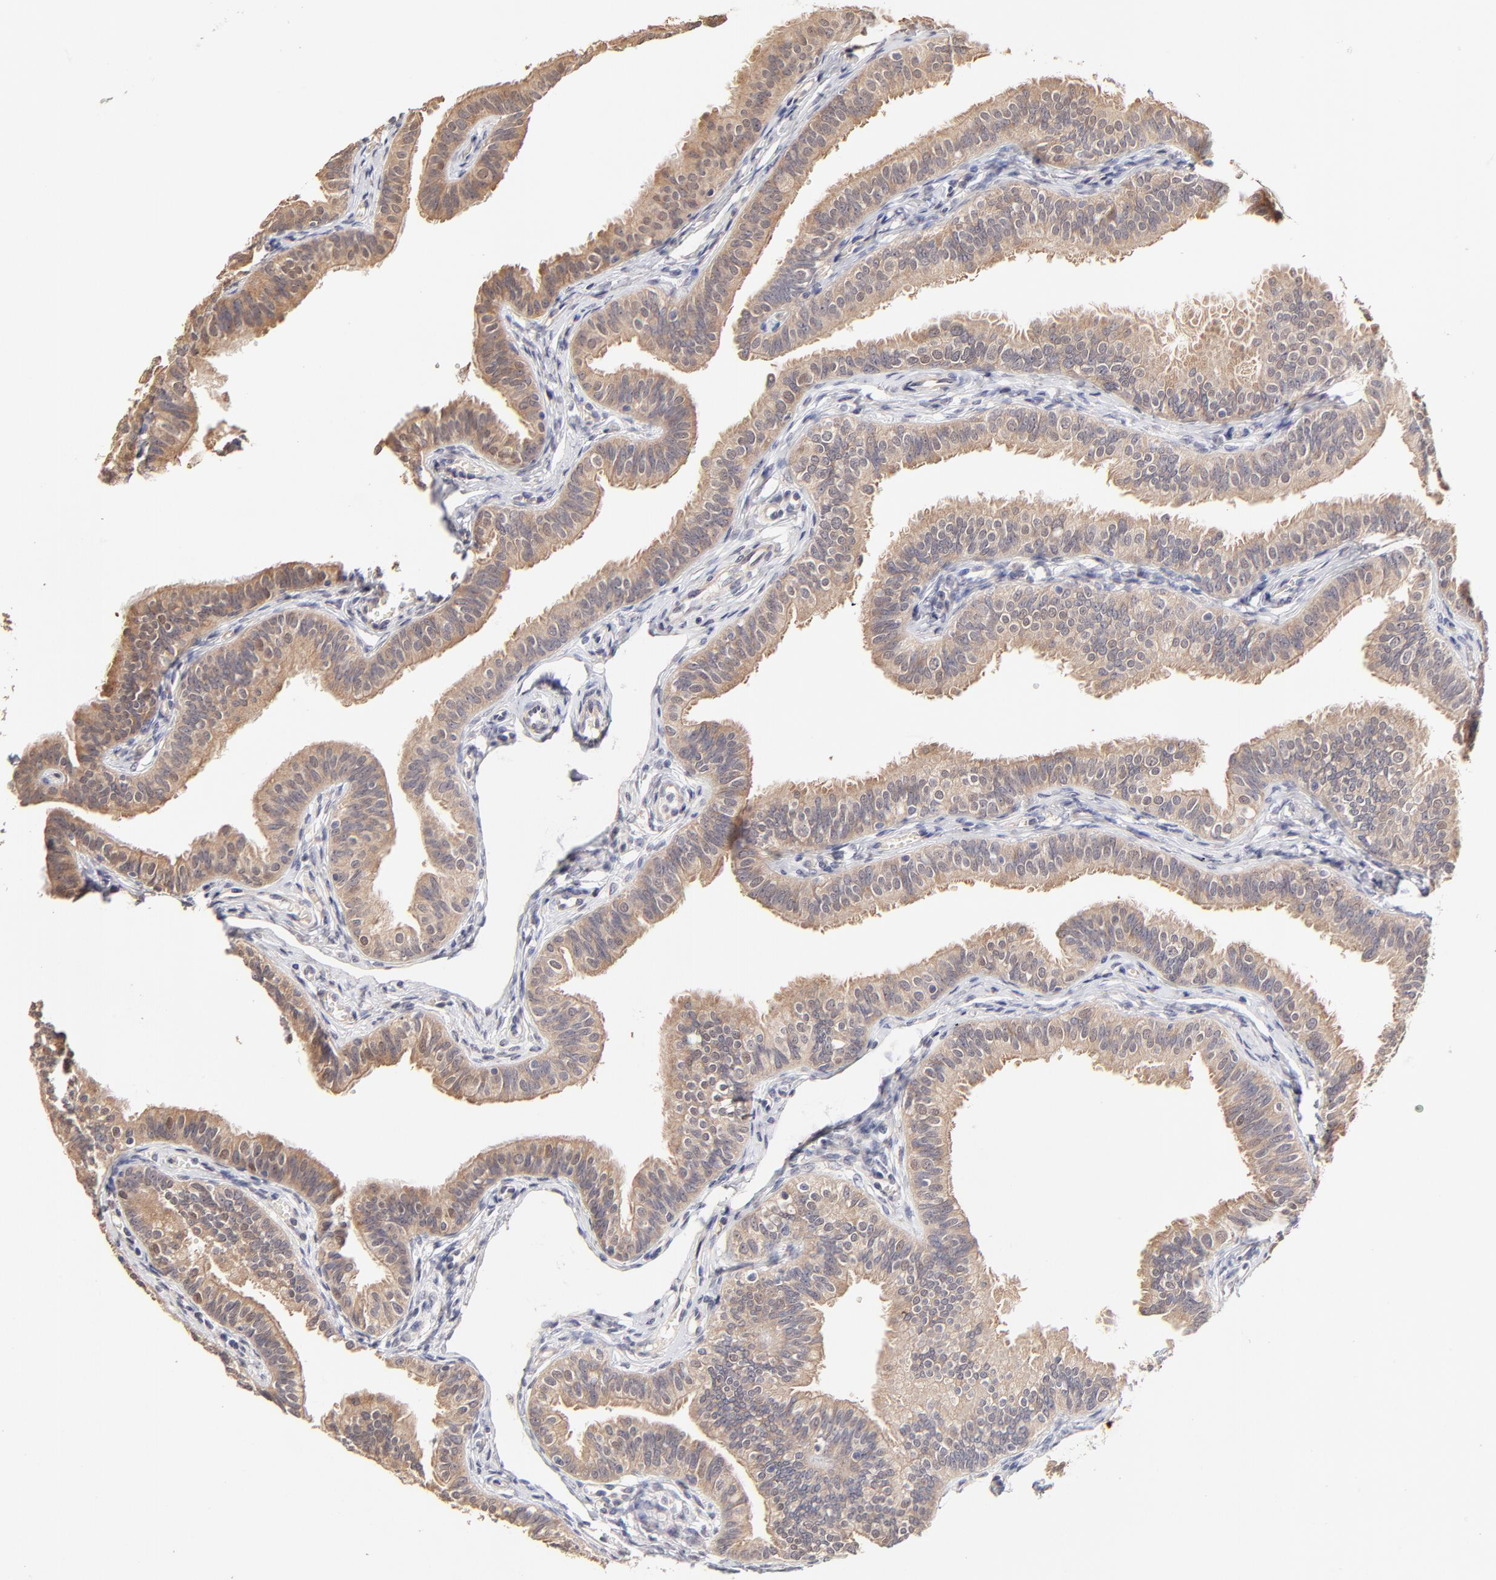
{"staining": {"intensity": "moderate", "quantity": ">75%", "location": "cytoplasmic/membranous"}, "tissue": "fallopian tube", "cell_type": "Glandular cells", "image_type": "normal", "snomed": [{"axis": "morphology", "description": "Normal tissue, NOS"}, {"axis": "morphology", "description": "Dermoid, NOS"}, {"axis": "topography", "description": "Fallopian tube"}], "caption": "Glandular cells exhibit medium levels of moderate cytoplasmic/membranous staining in approximately >75% of cells in benign human fallopian tube.", "gene": "ZNF10", "patient": {"sex": "female", "age": 33}}